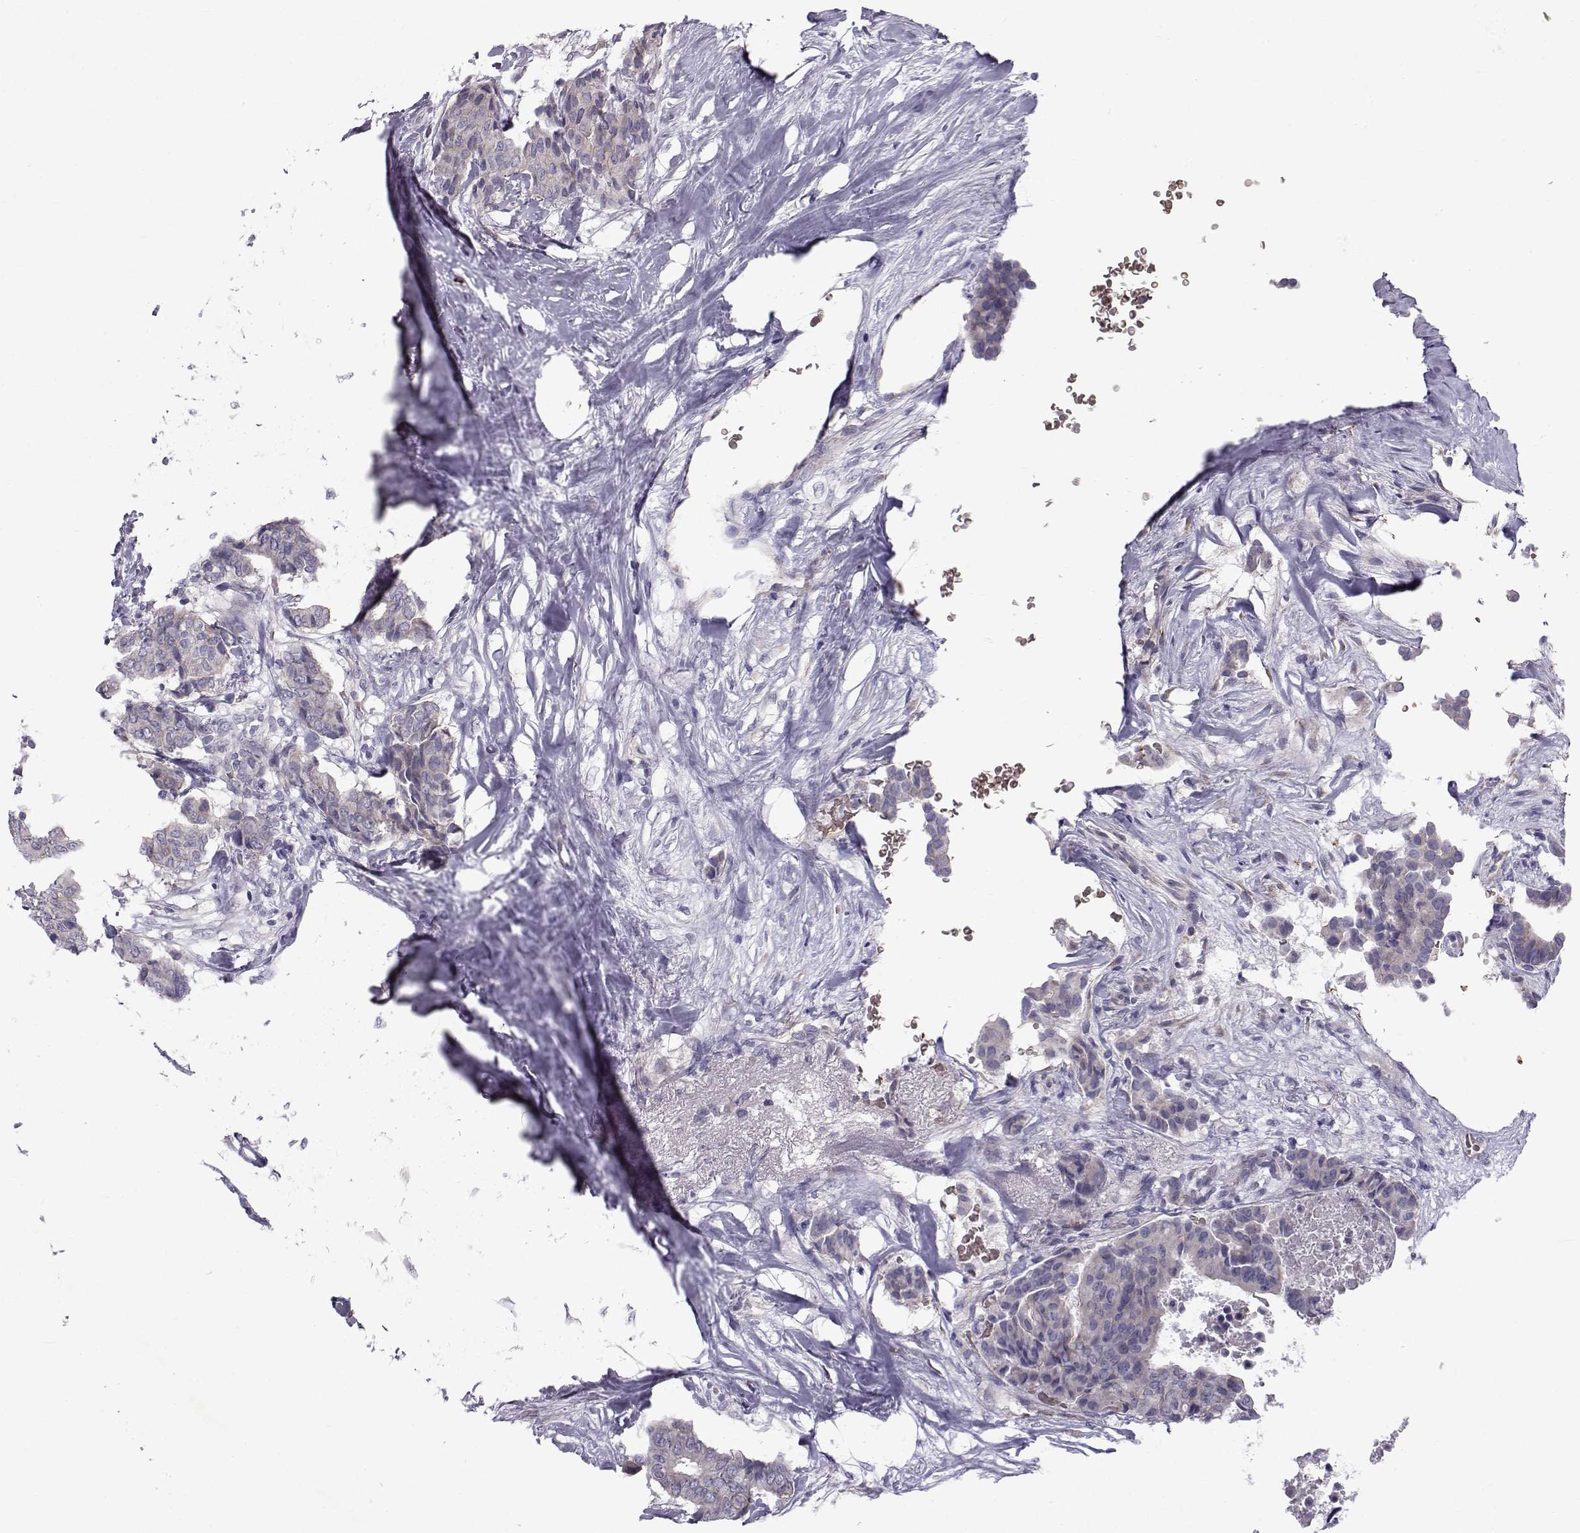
{"staining": {"intensity": "weak", "quantity": "<25%", "location": "cytoplasmic/membranous"}, "tissue": "breast cancer", "cell_type": "Tumor cells", "image_type": "cancer", "snomed": [{"axis": "morphology", "description": "Duct carcinoma"}, {"axis": "topography", "description": "Breast"}], "caption": "A high-resolution histopathology image shows IHC staining of intraductal carcinoma (breast), which exhibits no significant staining in tumor cells.", "gene": "QPCT", "patient": {"sex": "female", "age": 75}}